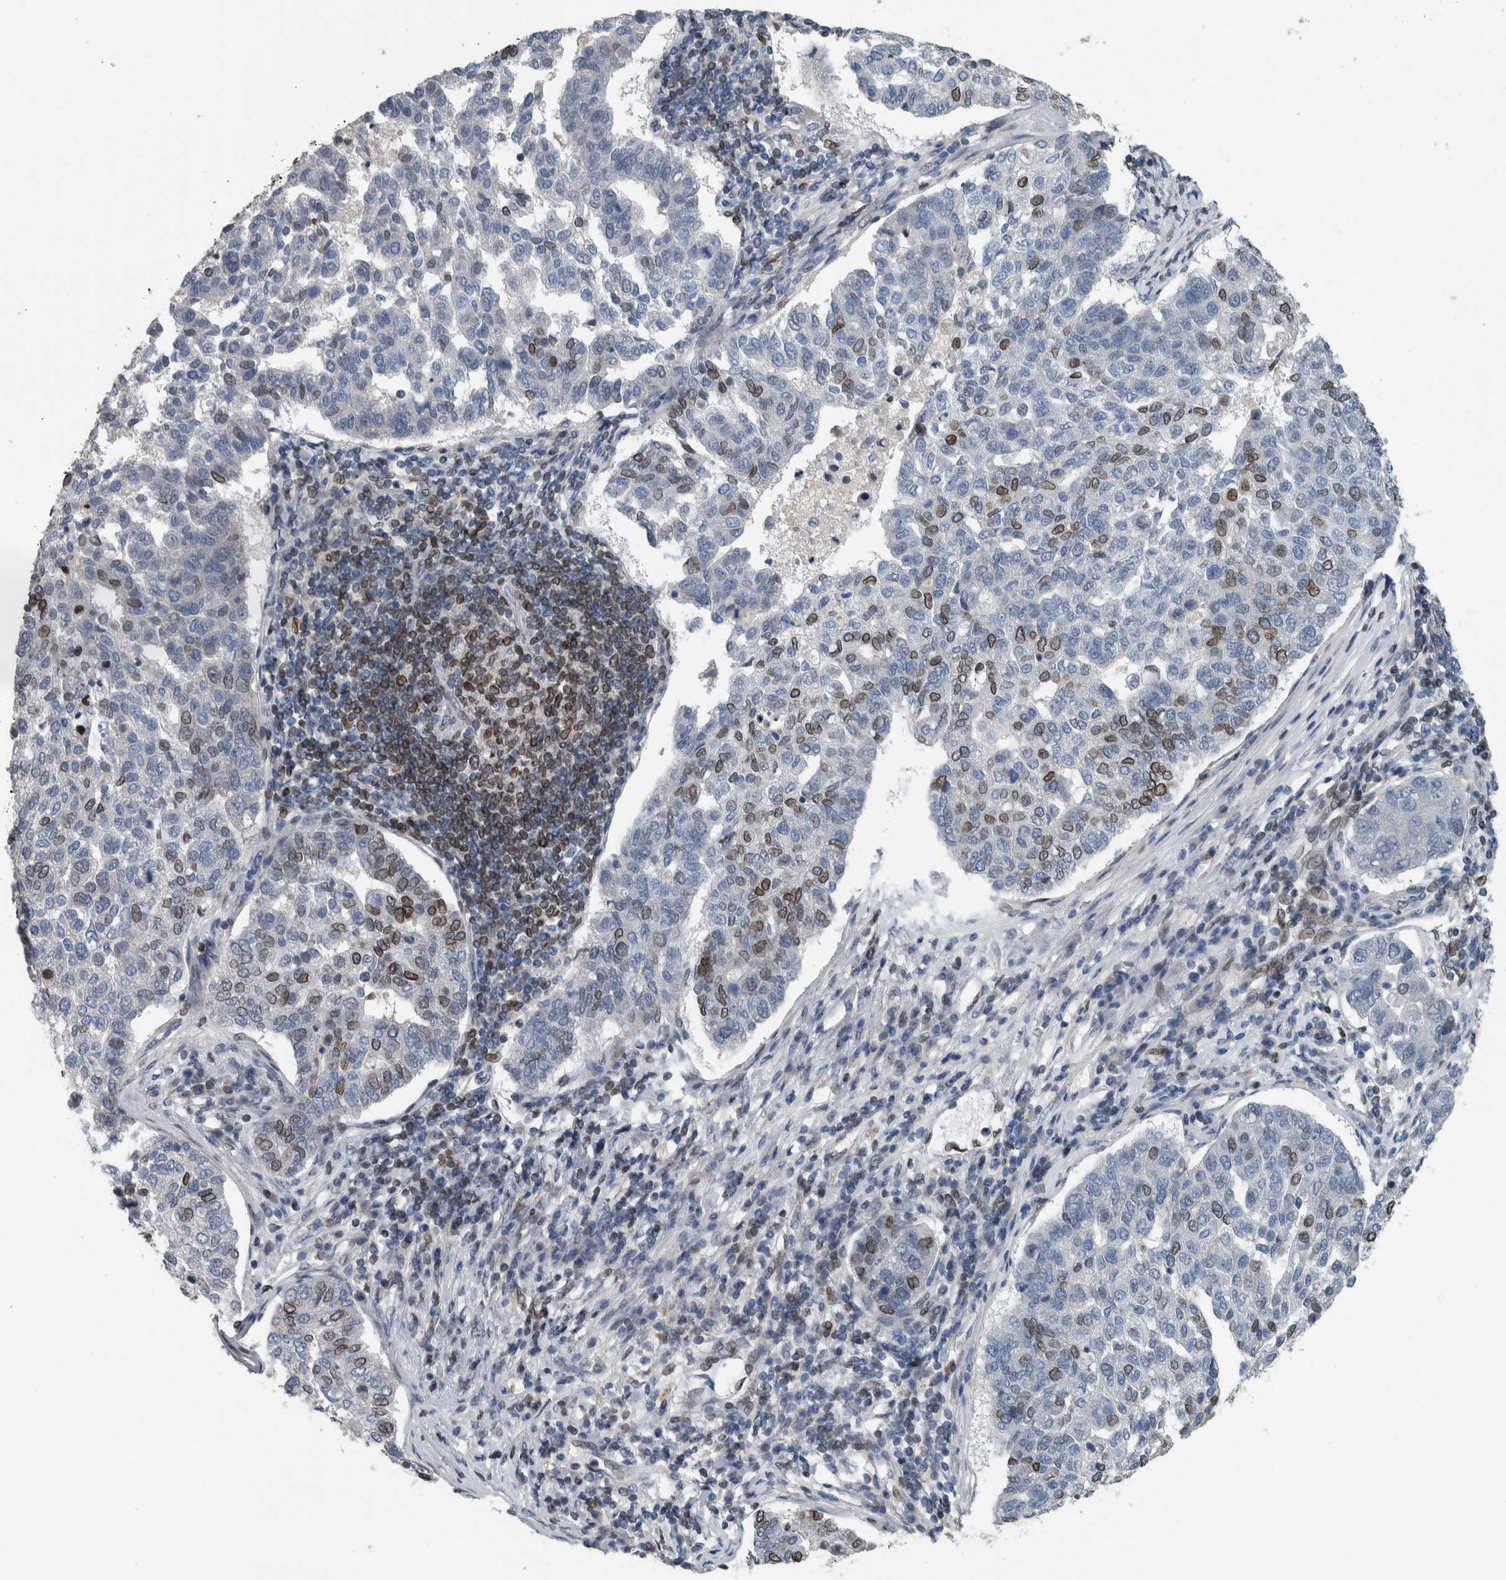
{"staining": {"intensity": "moderate", "quantity": "<25%", "location": "cytoplasmic/membranous,nuclear"}, "tissue": "pancreatic cancer", "cell_type": "Tumor cells", "image_type": "cancer", "snomed": [{"axis": "morphology", "description": "Adenocarcinoma, NOS"}, {"axis": "topography", "description": "Pancreas"}], "caption": "Adenocarcinoma (pancreatic) was stained to show a protein in brown. There is low levels of moderate cytoplasmic/membranous and nuclear expression in approximately <25% of tumor cells.", "gene": "FAM135B", "patient": {"sex": "female", "age": 61}}